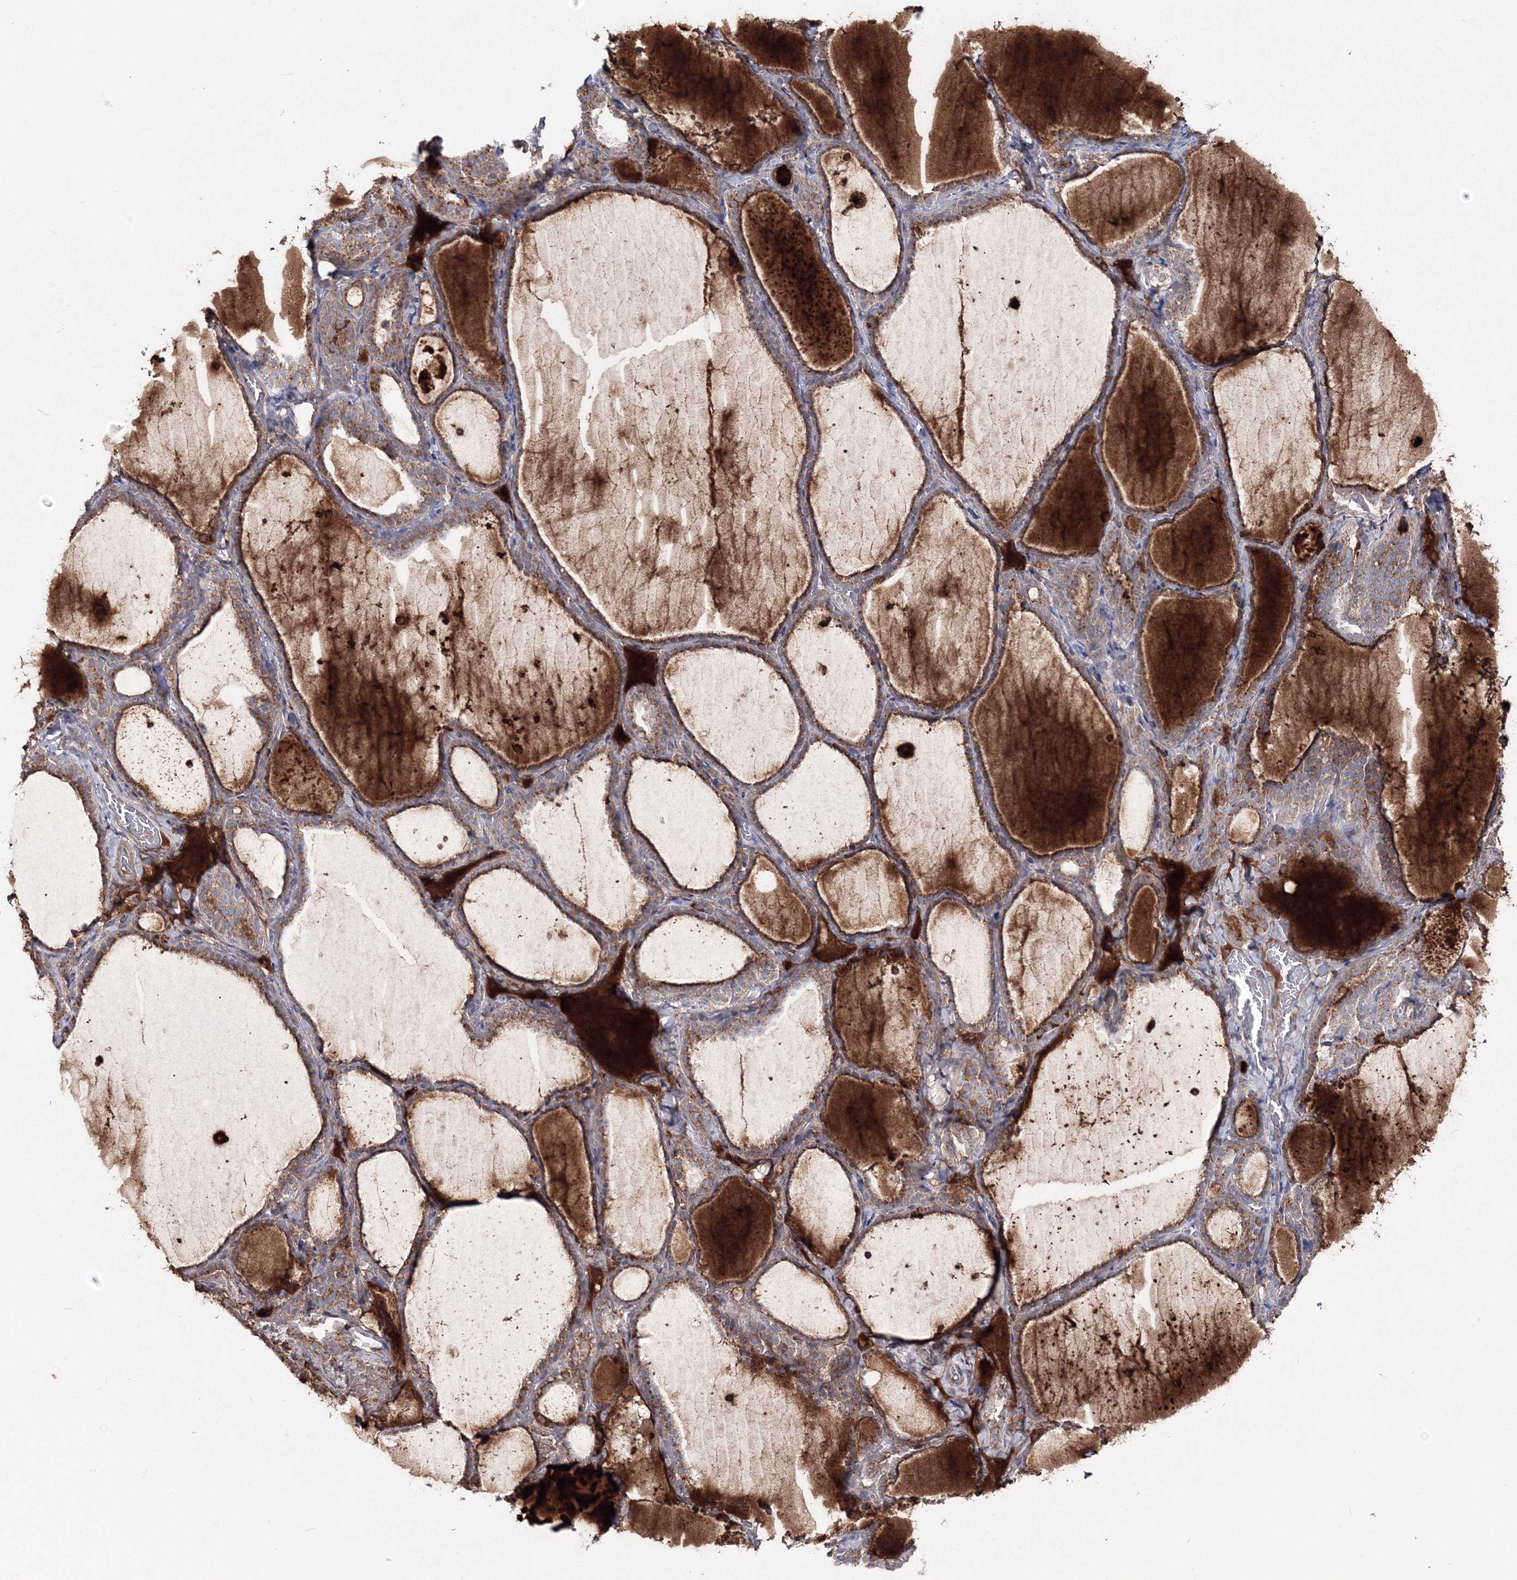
{"staining": {"intensity": "moderate", "quantity": ">75%", "location": "cytoplasmic/membranous"}, "tissue": "thyroid gland", "cell_type": "Glandular cells", "image_type": "normal", "snomed": [{"axis": "morphology", "description": "Normal tissue, NOS"}, {"axis": "topography", "description": "Thyroid gland"}], "caption": "An image showing moderate cytoplasmic/membranous expression in approximately >75% of glandular cells in benign thyroid gland, as visualized by brown immunohistochemical staining.", "gene": "PEX13", "patient": {"sex": "female", "age": 22}}